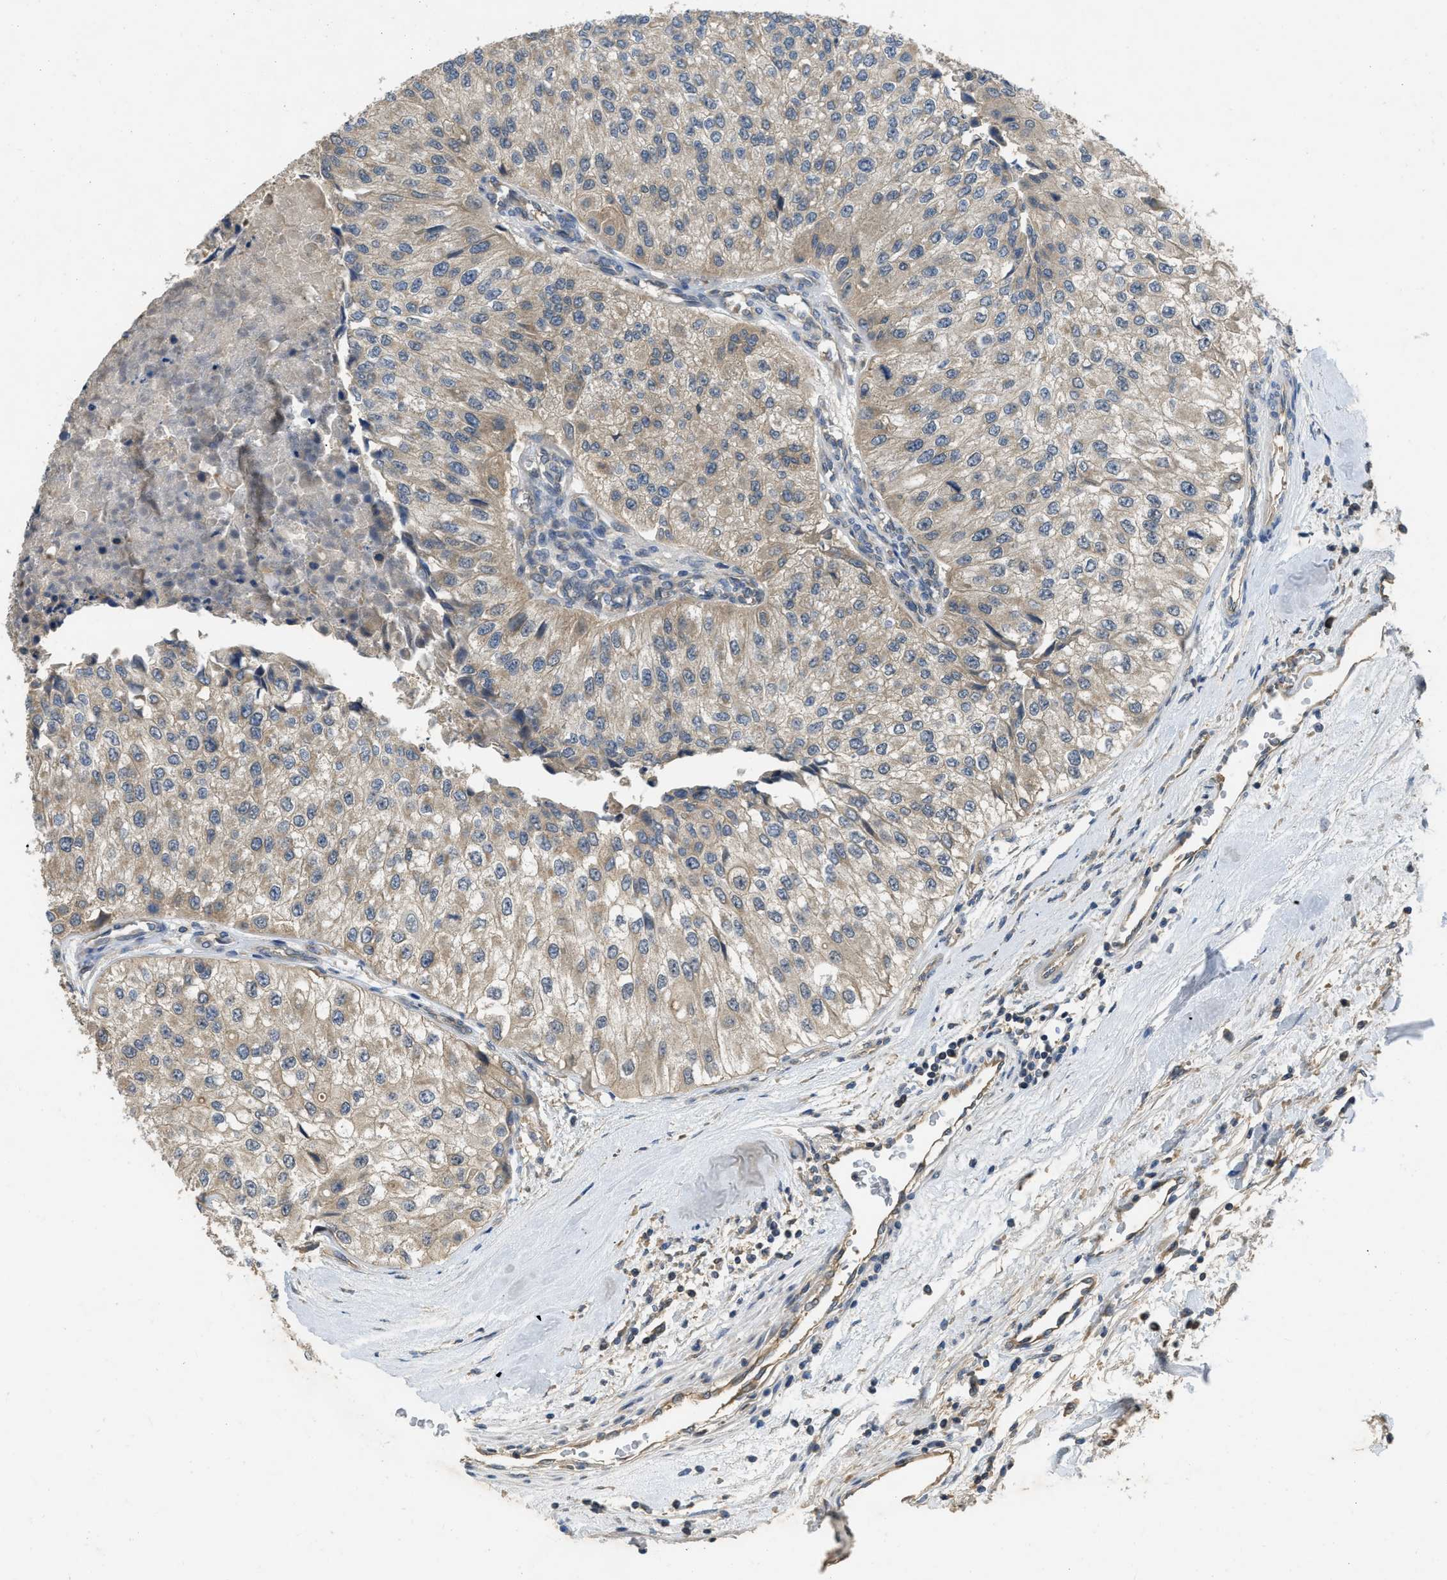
{"staining": {"intensity": "weak", "quantity": "25%-75%", "location": "cytoplasmic/membranous"}, "tissue": "urothelial cancer", "cell_type": "Tumor cells", "image_type": "cancer", "snomed": [{"axis": "morphology", "description": "Urothelial carcinoma, High grade"}, {"axis": "topography", "description": "Kidney"}, {"axis": "topography", "description": "Urinary bladder"}], "caption": "Protein positivity by immunohistochemistry exhibits weak cytoplasmic/membranous staining in approximately 25%-75% of tumor cells in urothelial cancer.", "gene": "PPP3CA", "patient": {"sex": "male", "age": 77}}